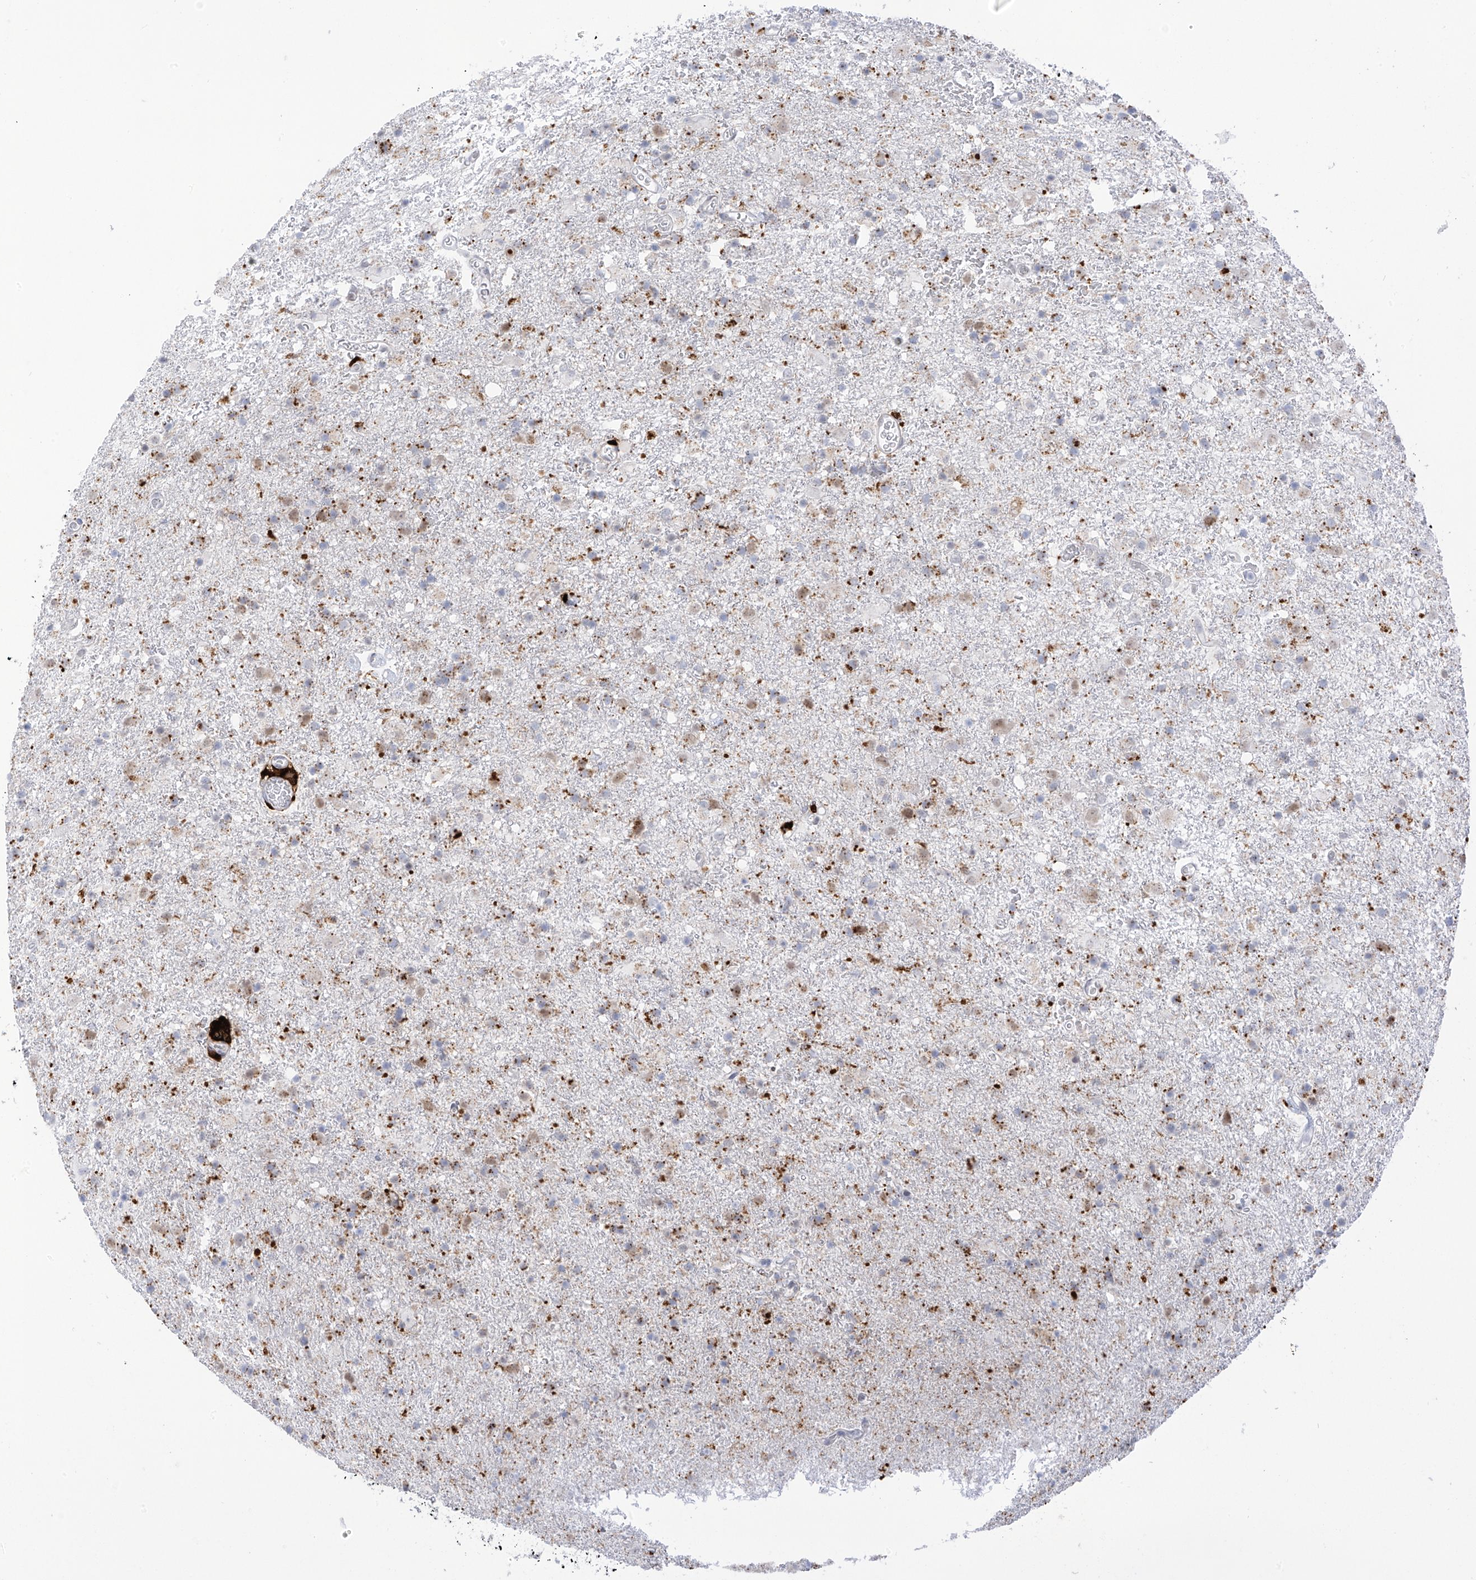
{"staining": {"intensity": "moderate", "quantity": "<25%", "location": "cytoplasmic/membranous"}, "tissue": "glioma", "cell_type": "Tumor cells", "image_type": "cancer", "snomed": [{"axis": "morphology", "description": "Glioma, malignant, Low grade"}, {"axis": "topography", "description": "Brain"}], "caption": "DAB immunohistochemical staining of human glioma exhibits moderate cytoplasmic/membranous protein staining in about <25% of tumor cells. The staining is performed using DAB brown chromogen to label protein expression. The nuclei are counter-stained blue using hematoxylin.", "gene": "PSPH", "patient": {"sex": "male", "age": 65}}